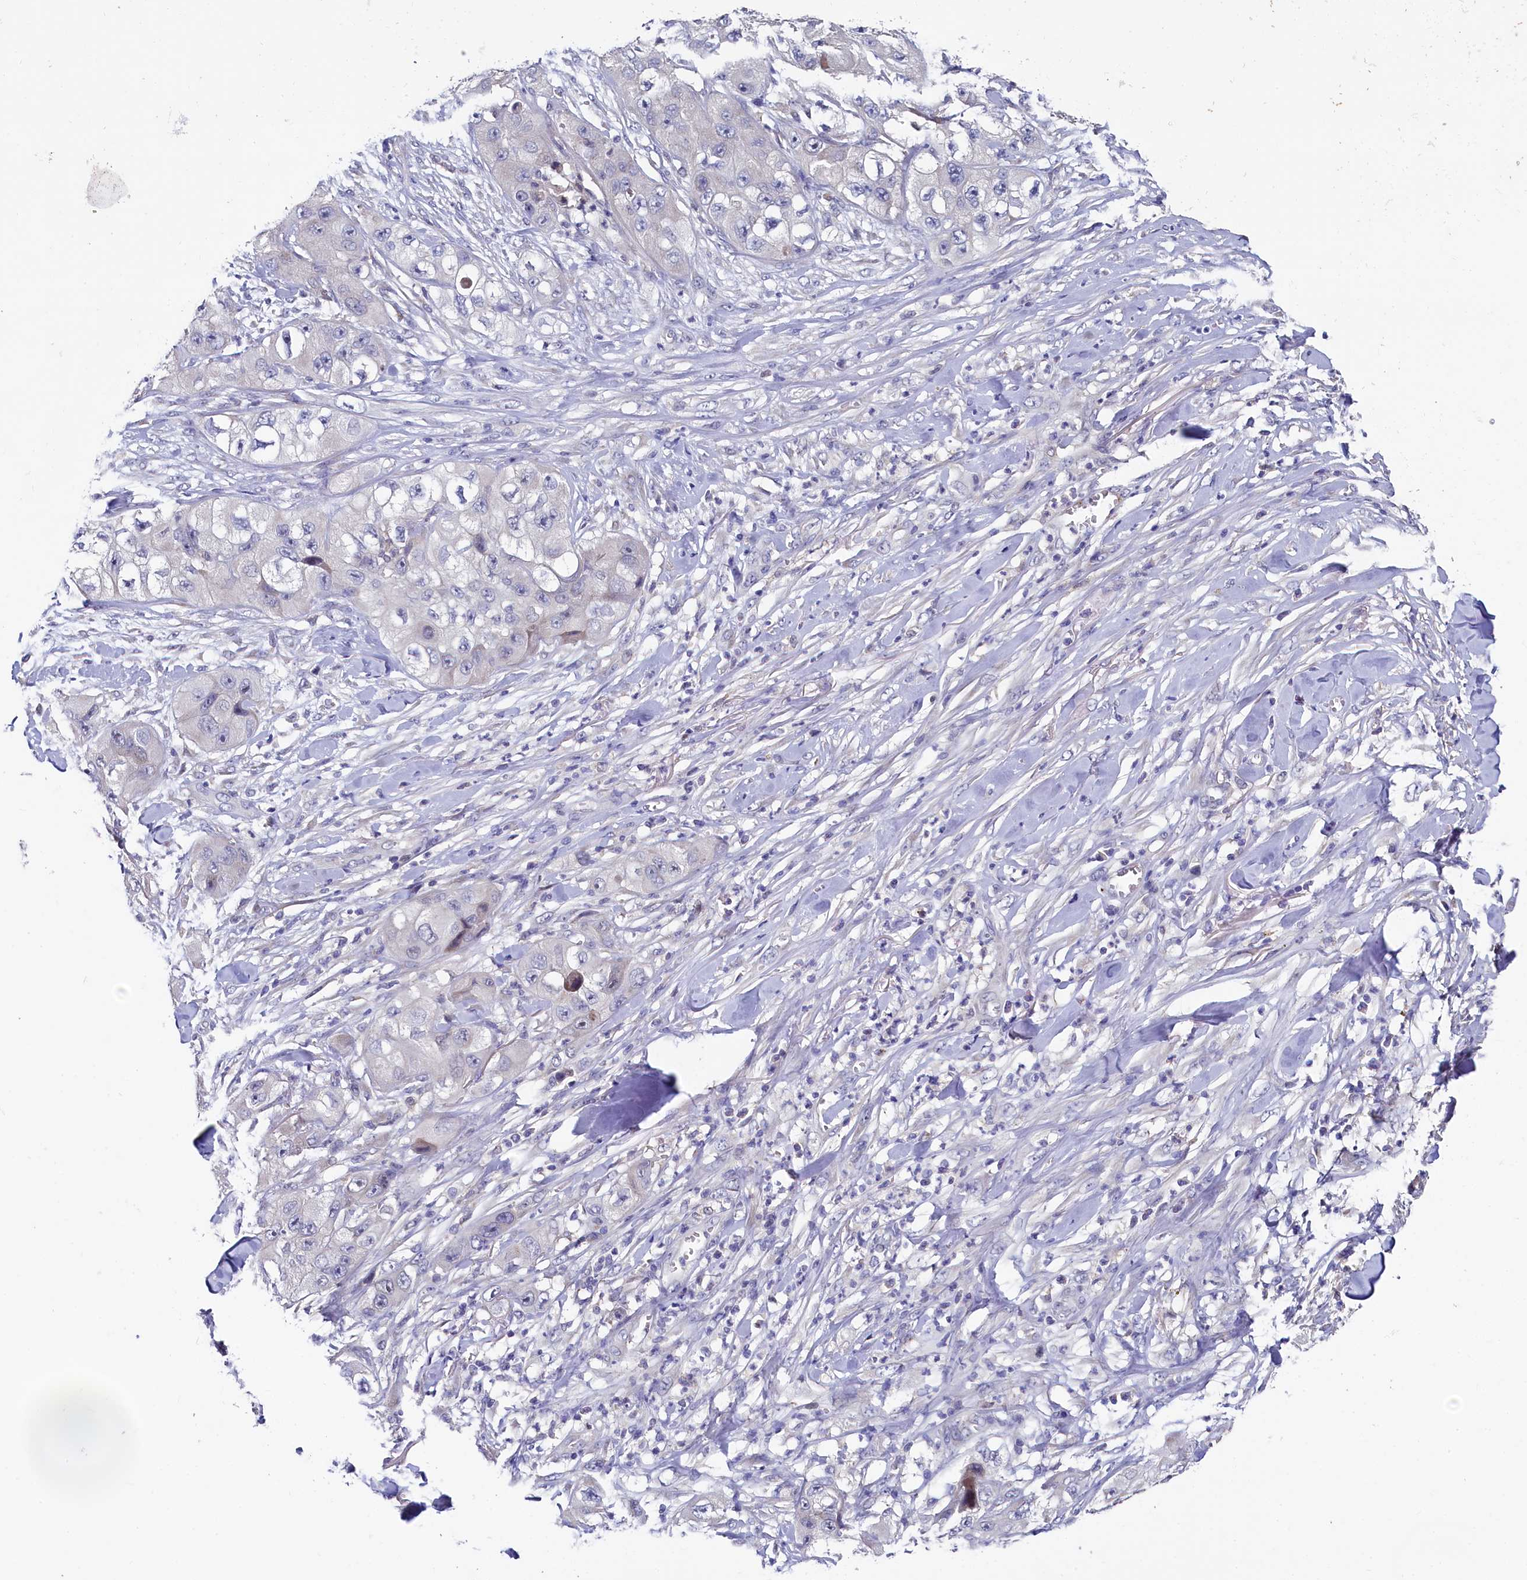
{"staining": {"intensity": "negative", "quantity": "none", "location": "none"}, "tissue": "skin cancer", "cell_type": "Tumor cells", "image_type": "cancer", "snomed": [{"axis": "morphology", "description": "Squamous cell carcinoma, NOS"}, {"axis": "topography", "description": "Skin"}, {"axis": "topography", "description": "Subcutis"}], "caption": "The photomicrograph shows no staining of tumor cells in squamous cell carcinoma (skin).", "gene": "SPINK9", "patient": {"sex": "male", "age": 73}}